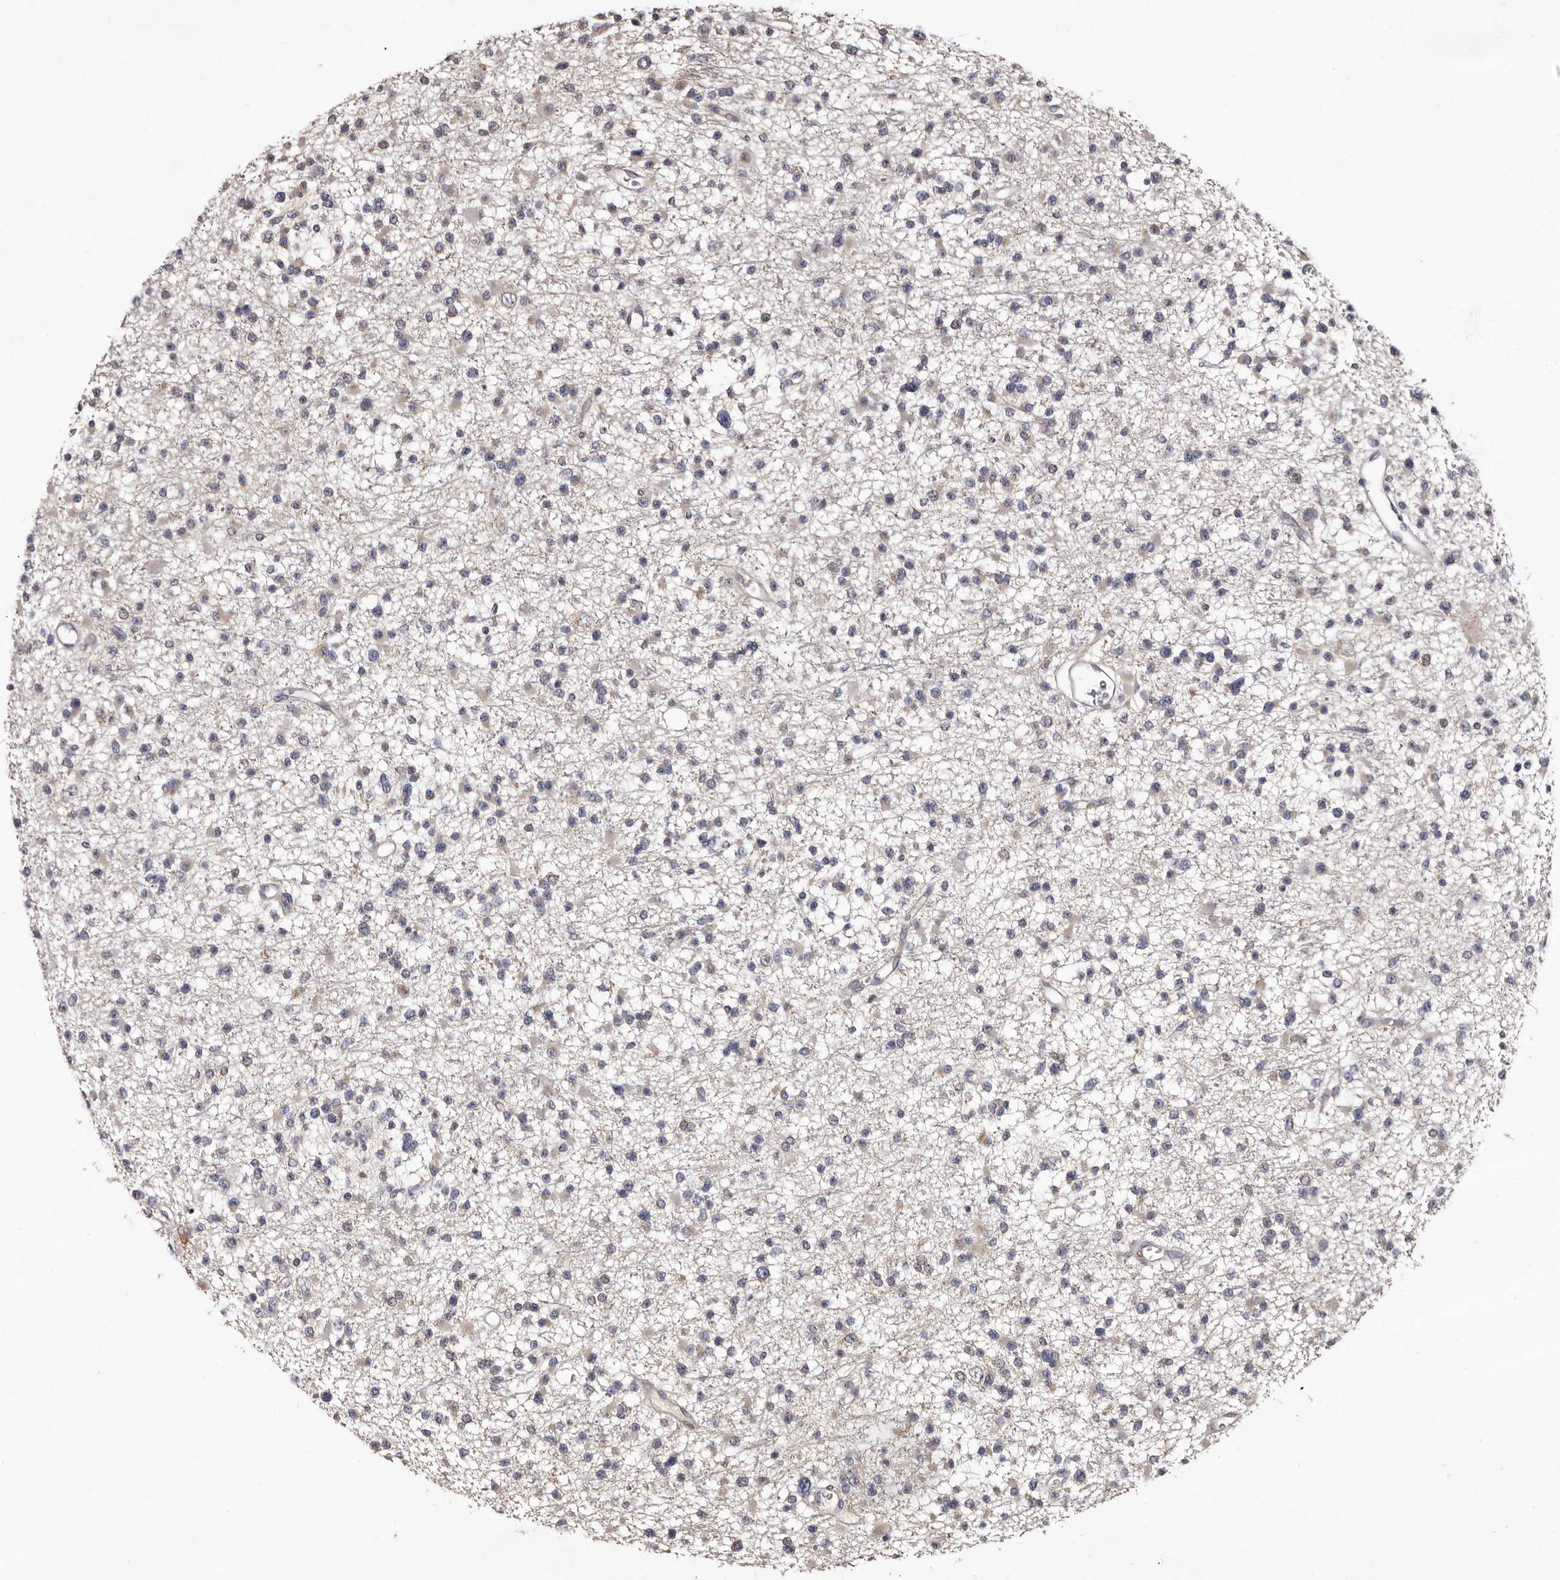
{"staining": {"intensity": "negative", "quantity": "none", "location": "none"}, "tissue": "glioma", "cell_type": "Tumor cells", "image_type": "cancer", "snomed": [{"axis": "morphology", "description": "Glioma, malignant, Low grade"}, {"axis": "topography", "description": "Brain"}], "caption": "Human malignant glioma (low-grade) stained for a protein using immunohistochemistry (IHC) displays no positivity in tumor cells.", "gene": "FAM91A1", "patient": {"sex": "female", "age": 22}}